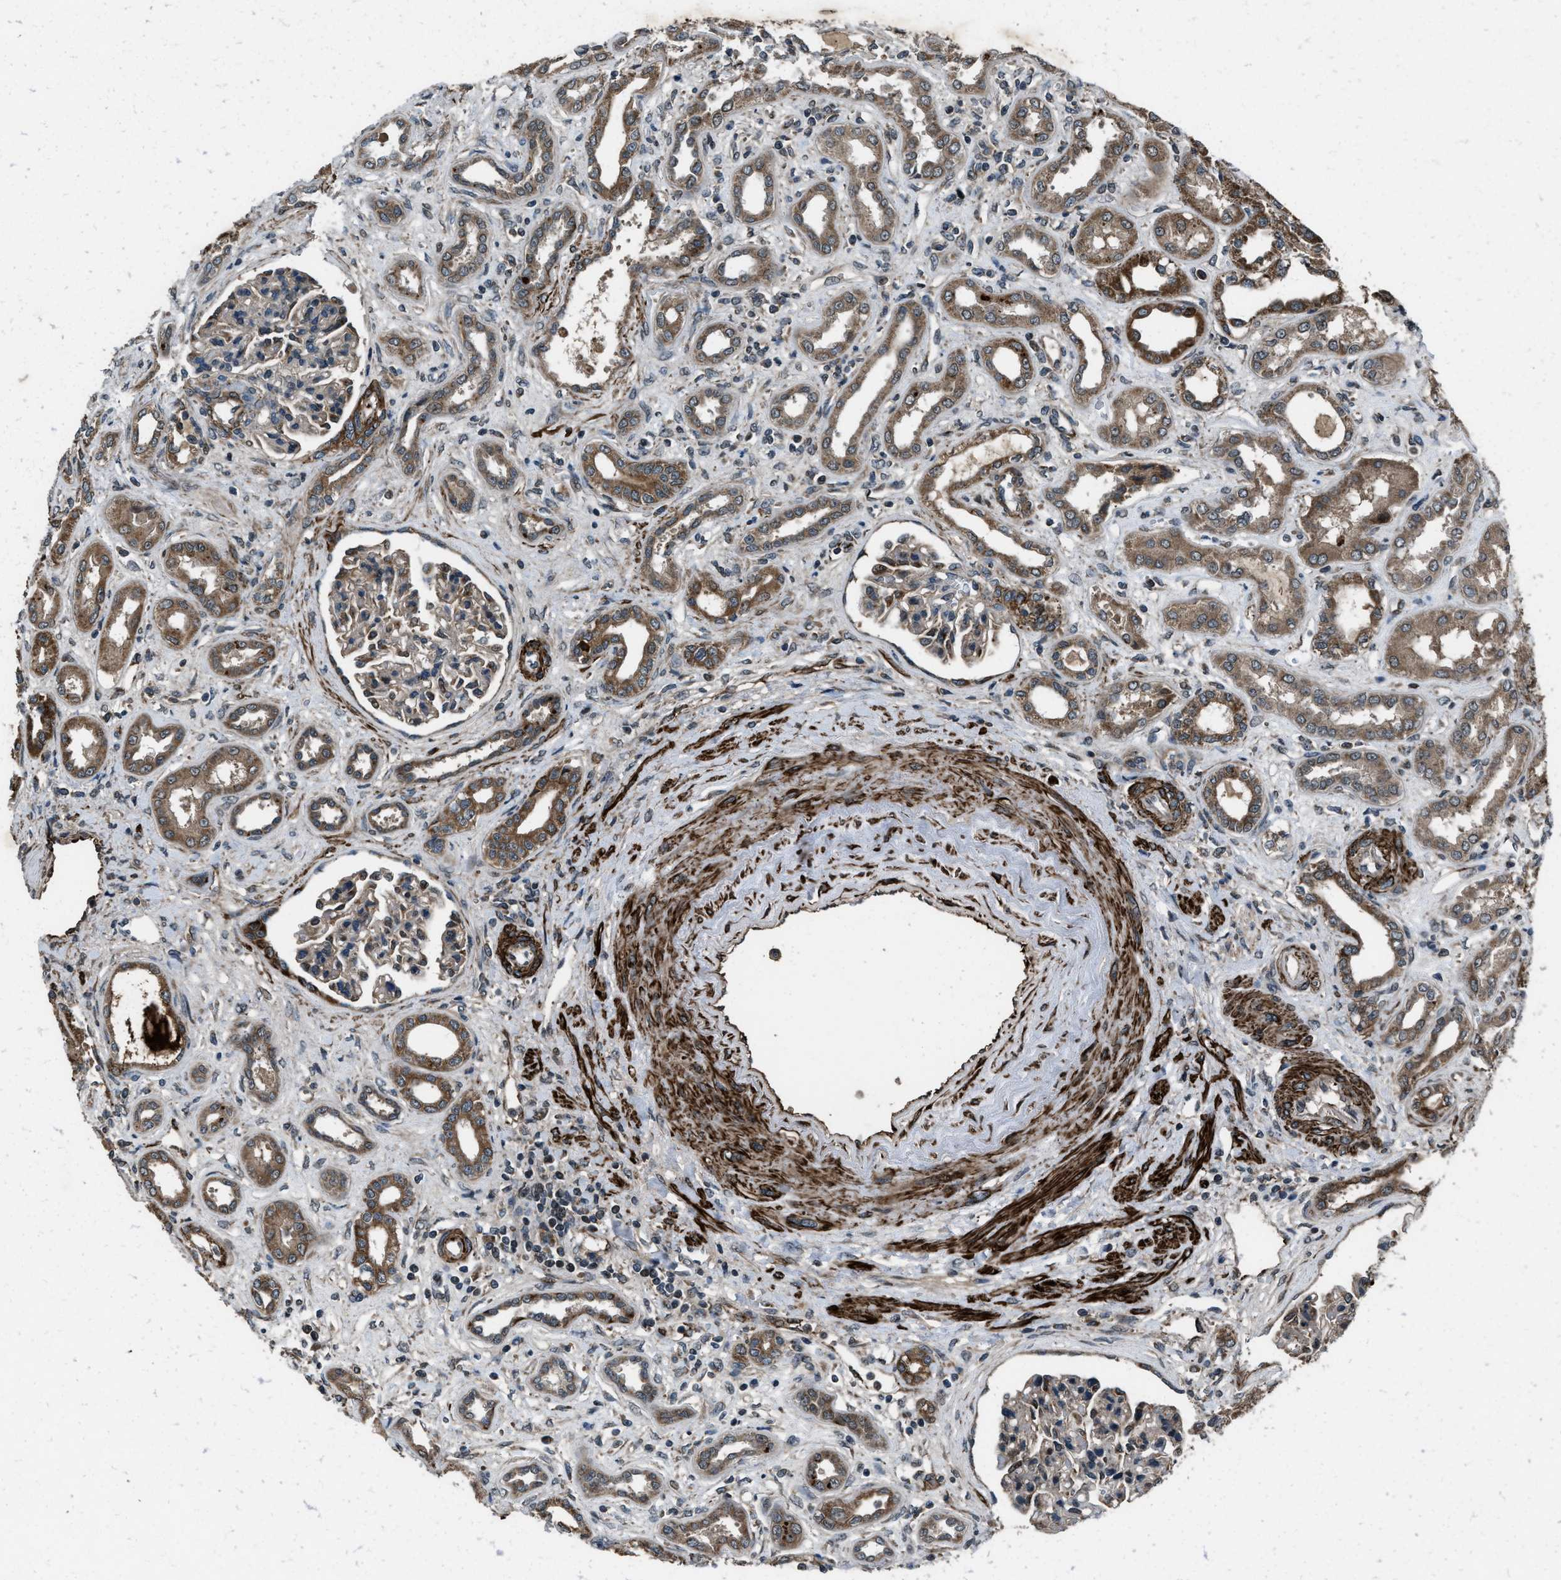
{"staining": {"intensity": "moderate", "quantity": "<25%", "location": "cytoplasmic/membranous"}, "tissue": "kidney", "cell_type": "Cells in glomeruli", "image_type": "normal", "snomed": [{"axis": "morphology", "description": "Normal tissue, NOS"}, {"axis": "topography", "description": "Kidney"}], "caption": "Immunohistochemistry (IHC) photomicrograph of unremarkable human kidney stained for a protein (brown), which exhibits low levels of moderate cytoplasmic/membranous positivity in about <25% of cells in glomeruli.", "gene": "IRAK4", "patient": {"sex": "male", "age": 59}}